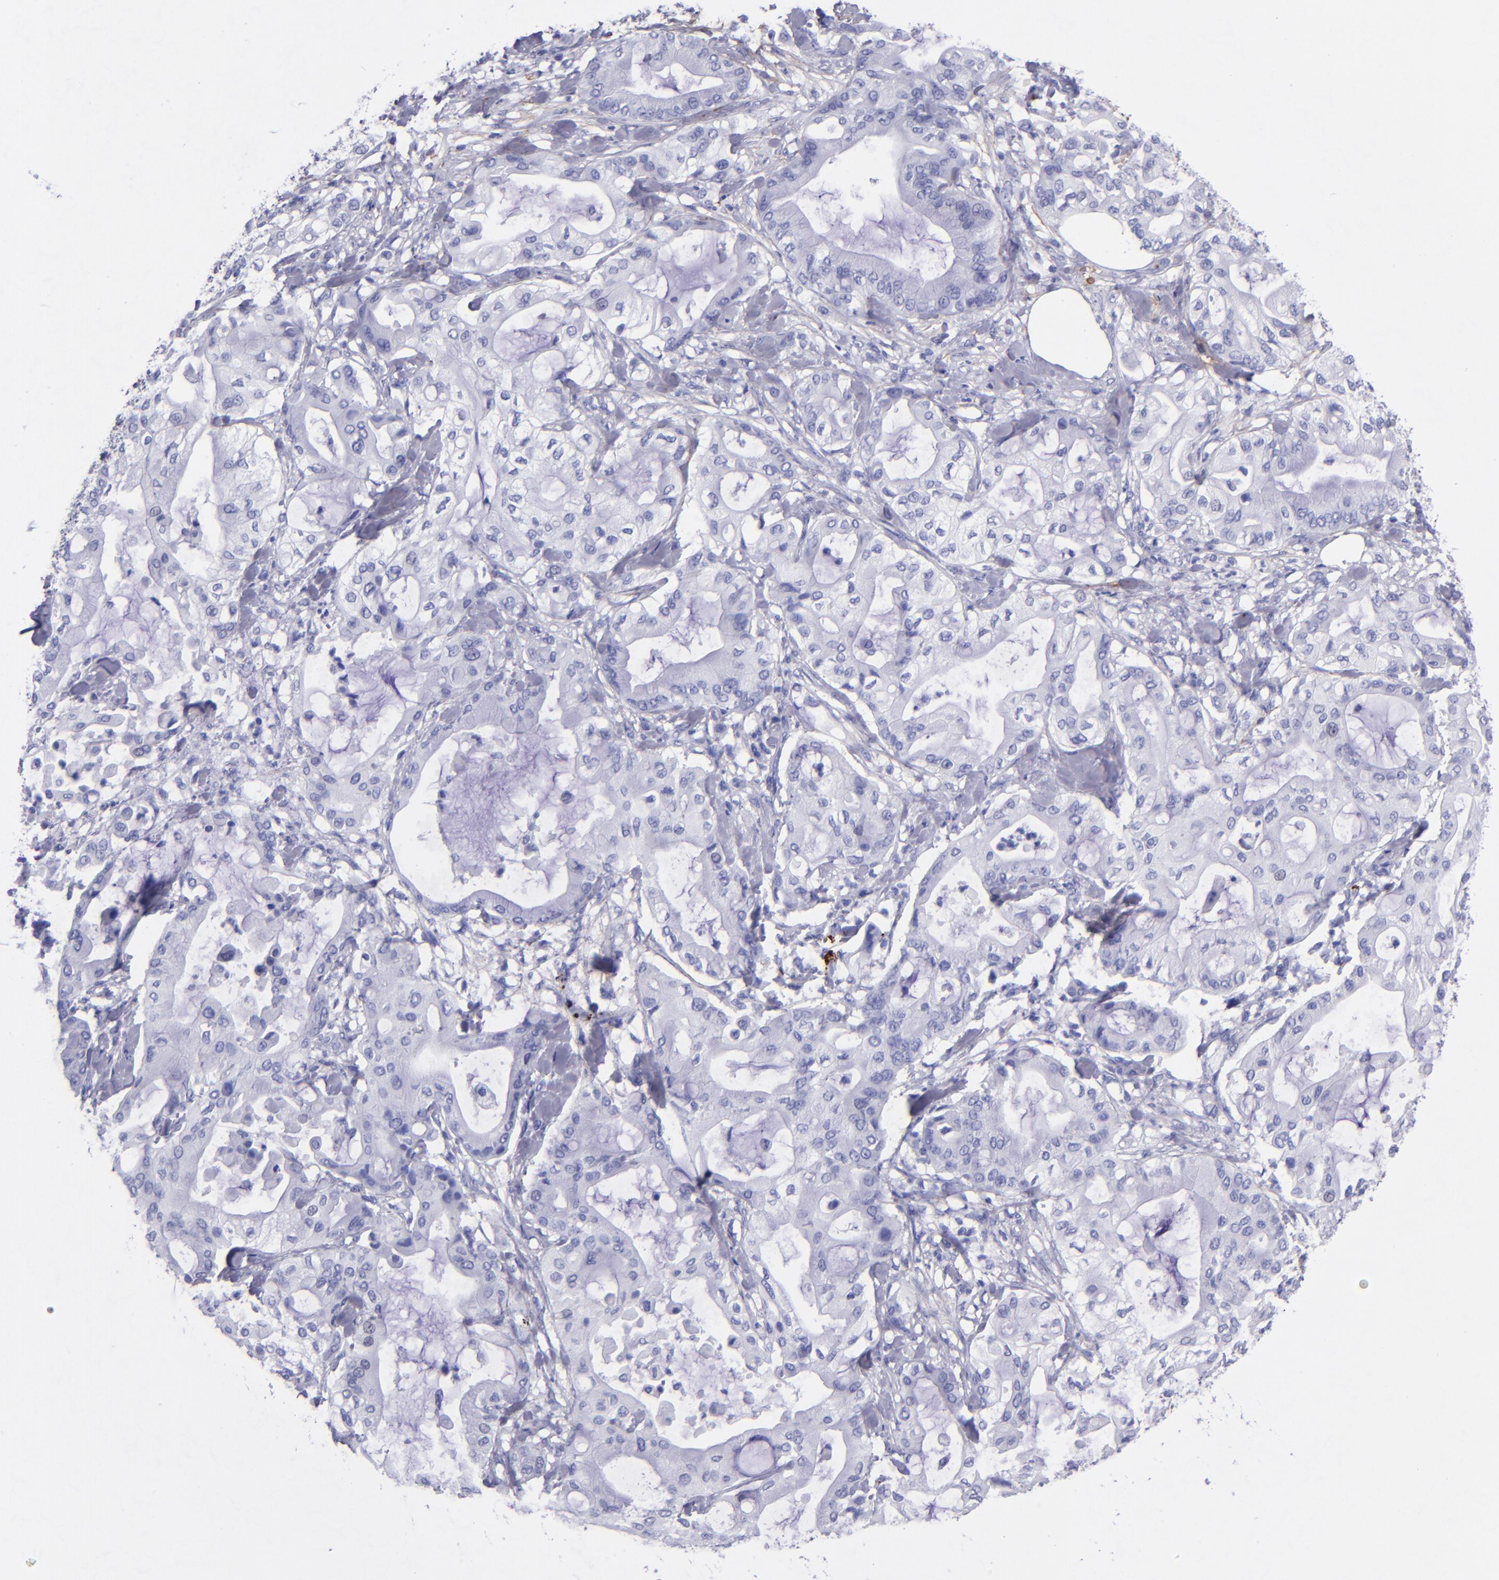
{"staining": {"intensity": "negative", "quantity": "none", "location": "none"}, "tissue": "pancreatic cancer", "cell_type": "Tumor cells", "image_type": "cancer", "snomed": [{"axis": "morphology", "description": "Adenocarcinoma, NOS"}, {"axis": "morphology", "description": "Adenocarcinoma, metastatic, NOS"}, {"axis": "topography", "description": "Lymph node"}, {"axis": "topography", "description": "Pancreas"}, {"axis": "topography", "description": "Duodenum"}], "caption": "Immunohistochemistry (IHC) of pancreatic cancer demonstrates no positivity in tumor cells.", "gene": "EFCAB13", "patient": {"sex": "female", "age": 64}}